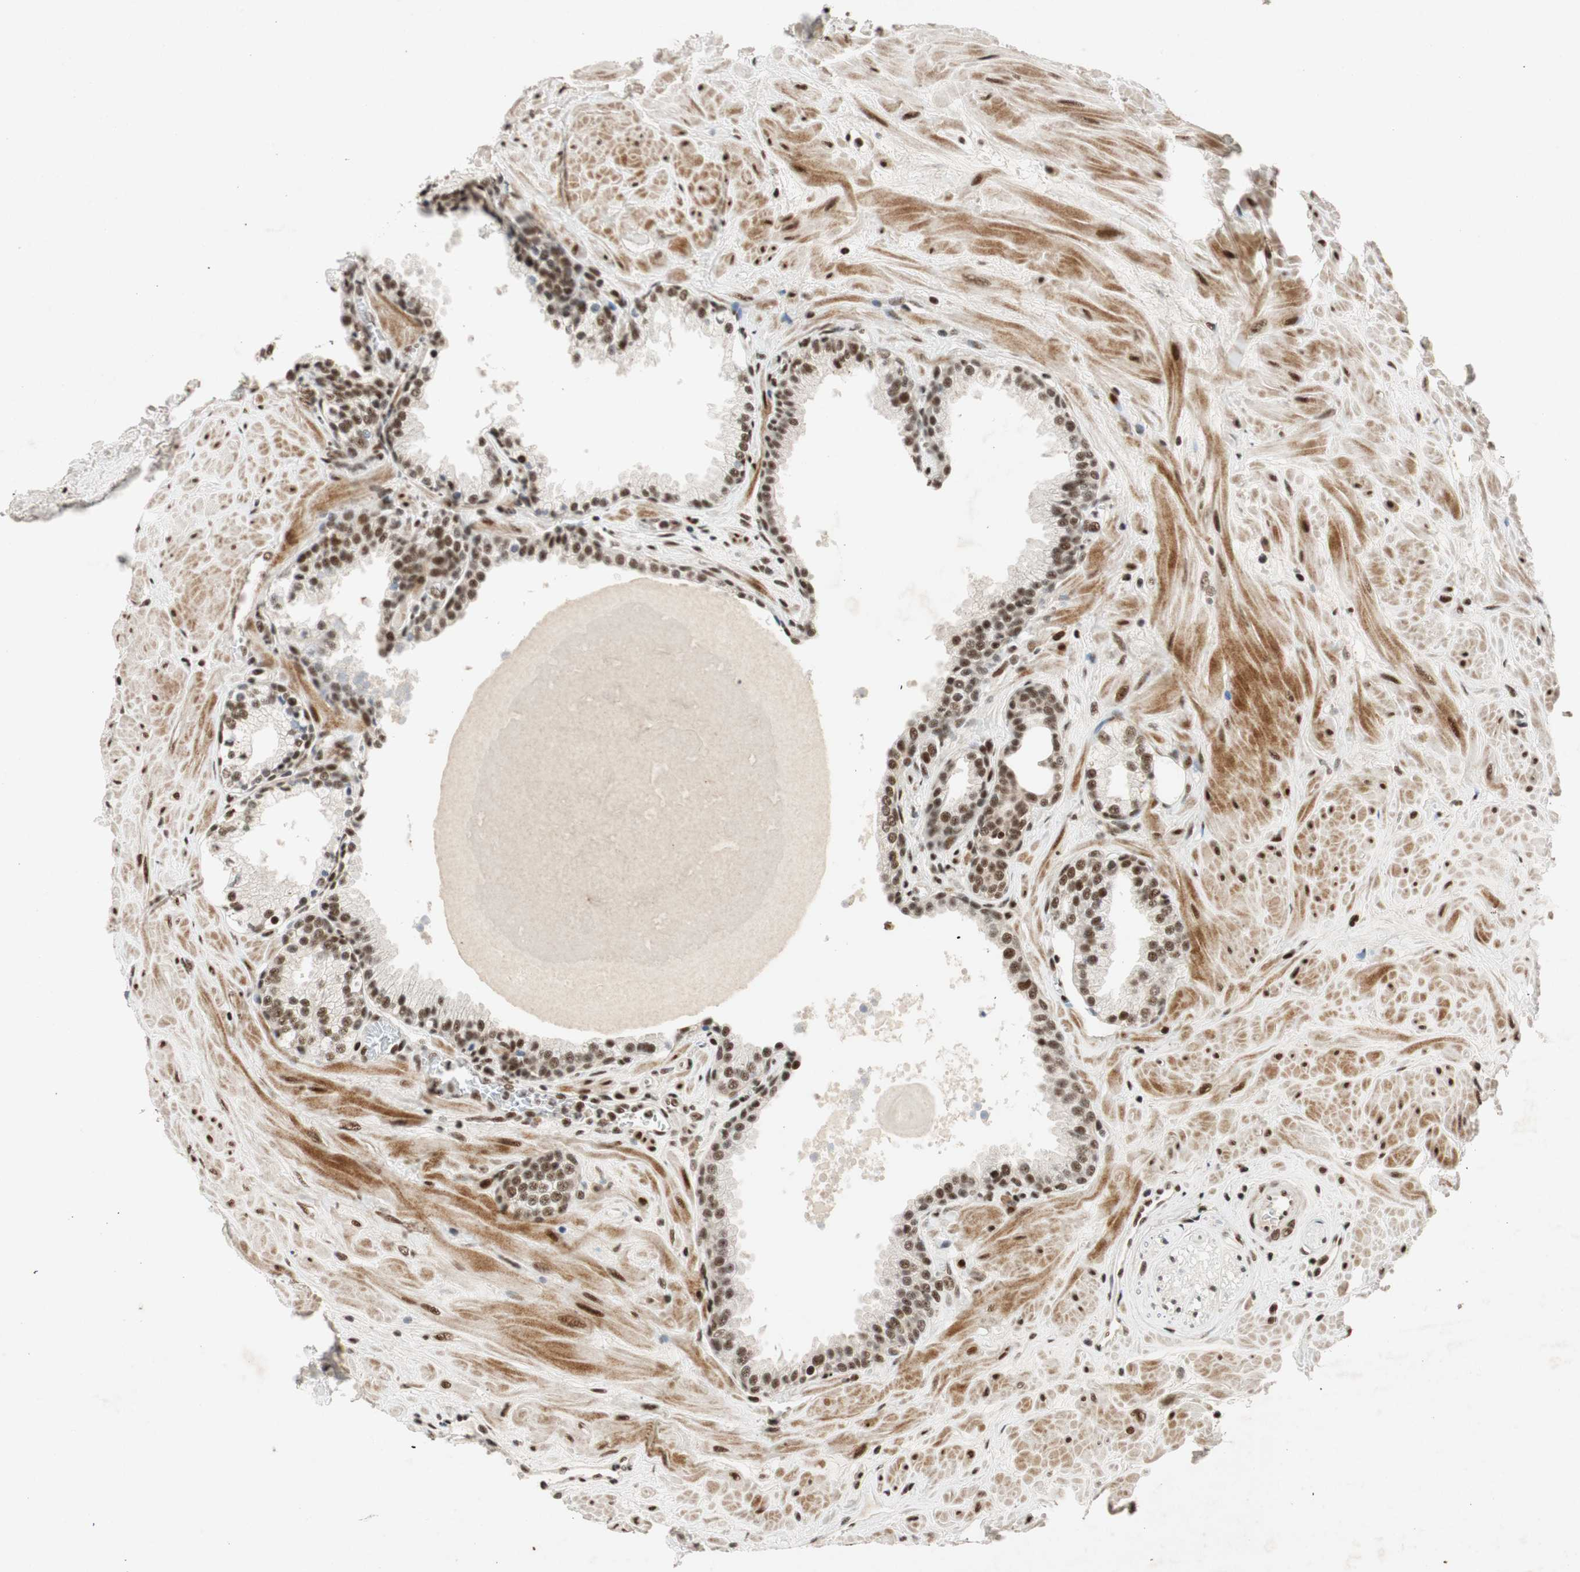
{"staining": {"intensity": "strong", "quantity": ">75%", "location": "nuclear"}, "tissue": "prostate", "cell_type": "Glandular cells", "image_type": "normal", "snomed": [{"axis": "morphology", "description": "Normal tissue, NOS"}, {"axis": "topography", "description": "Prostate"}], "caption": "Glandular cells demonstrate high levels of strong nuclear expression in about >75% of cells in unremarkable human prostate.", "gene": "NCBP3", "patient": {"sex": "male", "age": 51}}